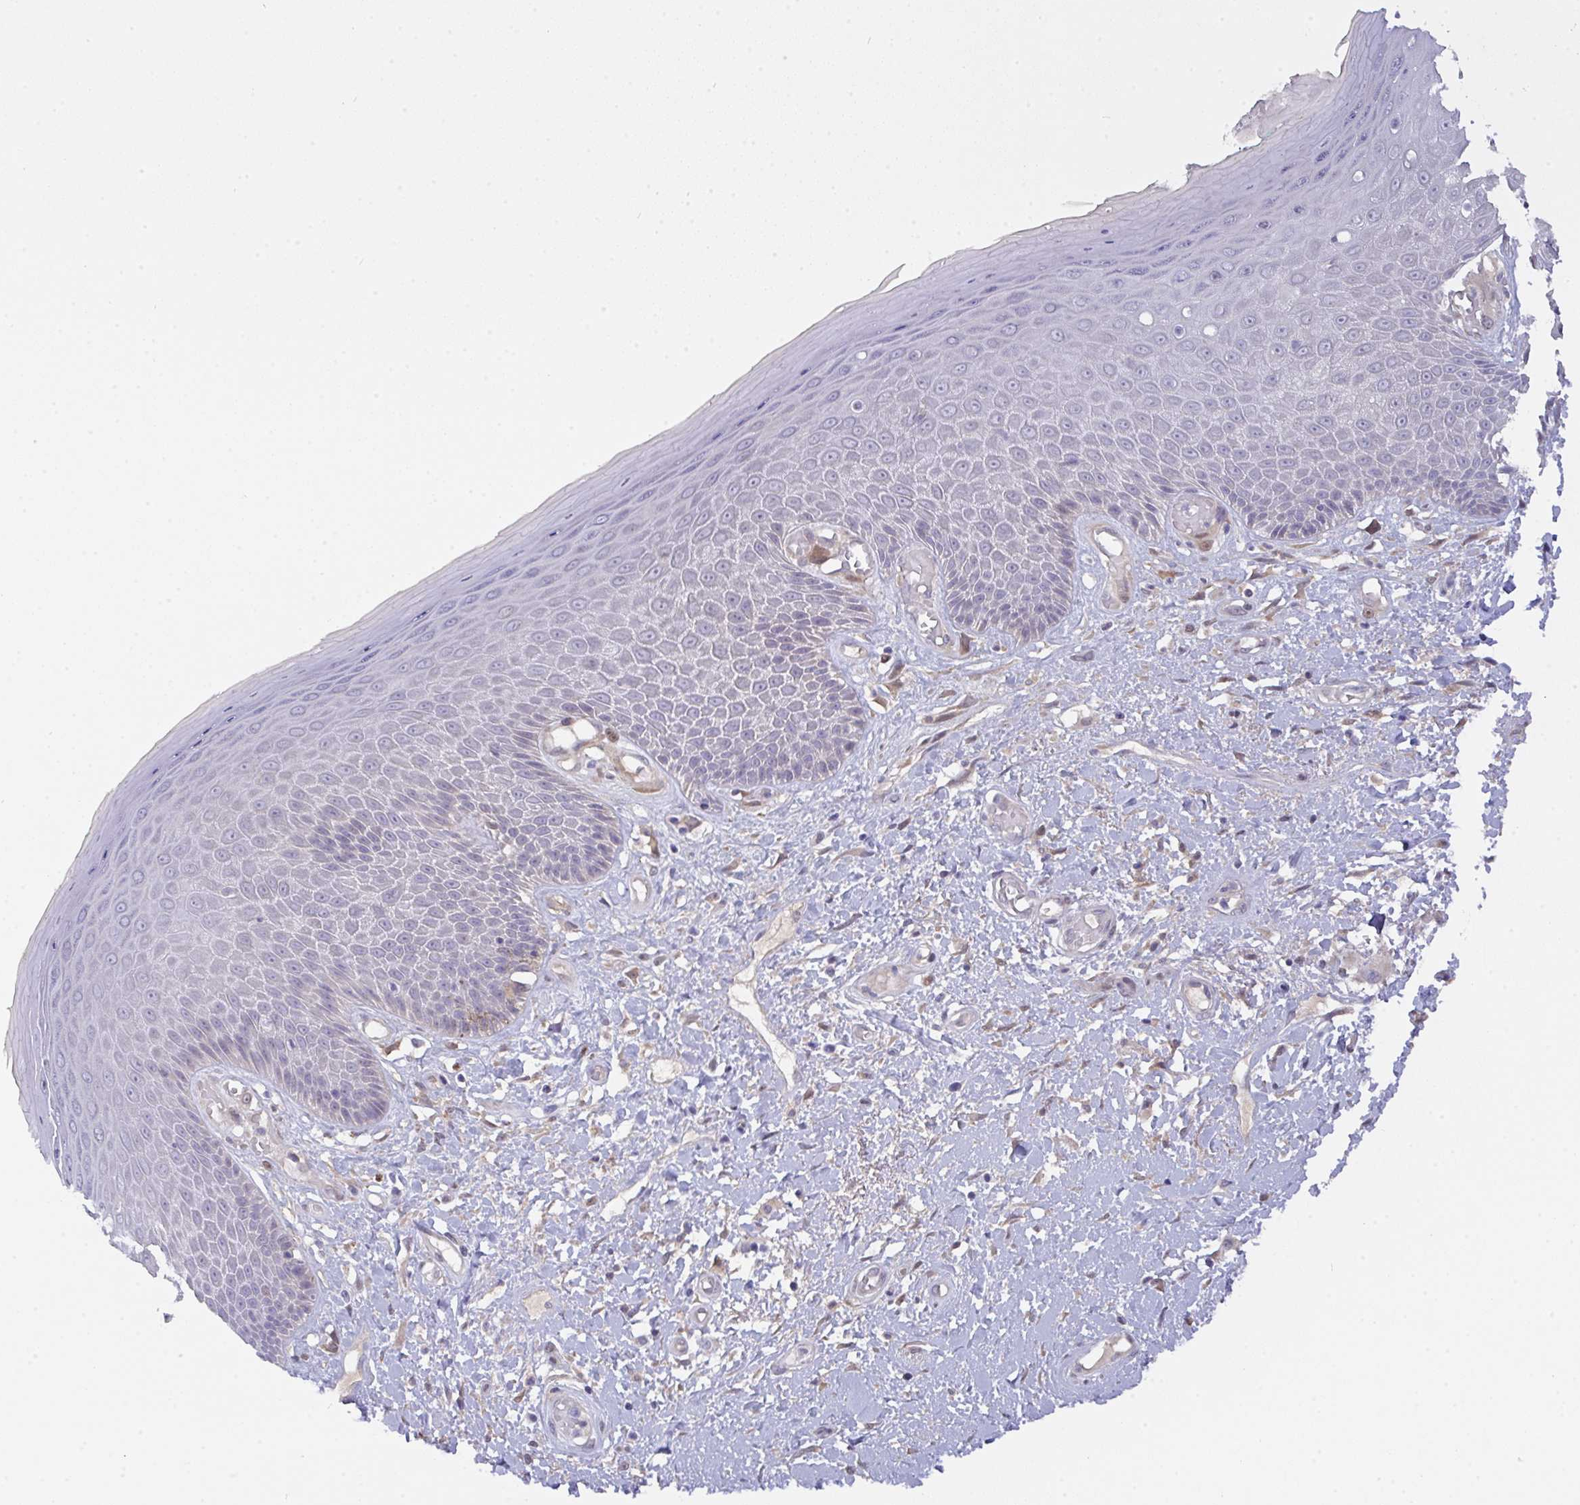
{"staining": {"intensity": "negative", "quantity": "none", "location": "none"}, "tissue": "skin", "cell_type": "Epidermal cells", "image_type": "normal", "snomed": [{"axis": "morphology", "description": "Normal tissue, NOS"}, {"axis": "topography", "description": "Anal"}, {"axis": "topography", "description": "Peripheral nerve tissue"}], "caption": "Photomicrograph shows no protein positivity in epidermal cells of benign skin.", "gene": "L3HYPDH", "patient": {"sex": "male", "age": 78}}